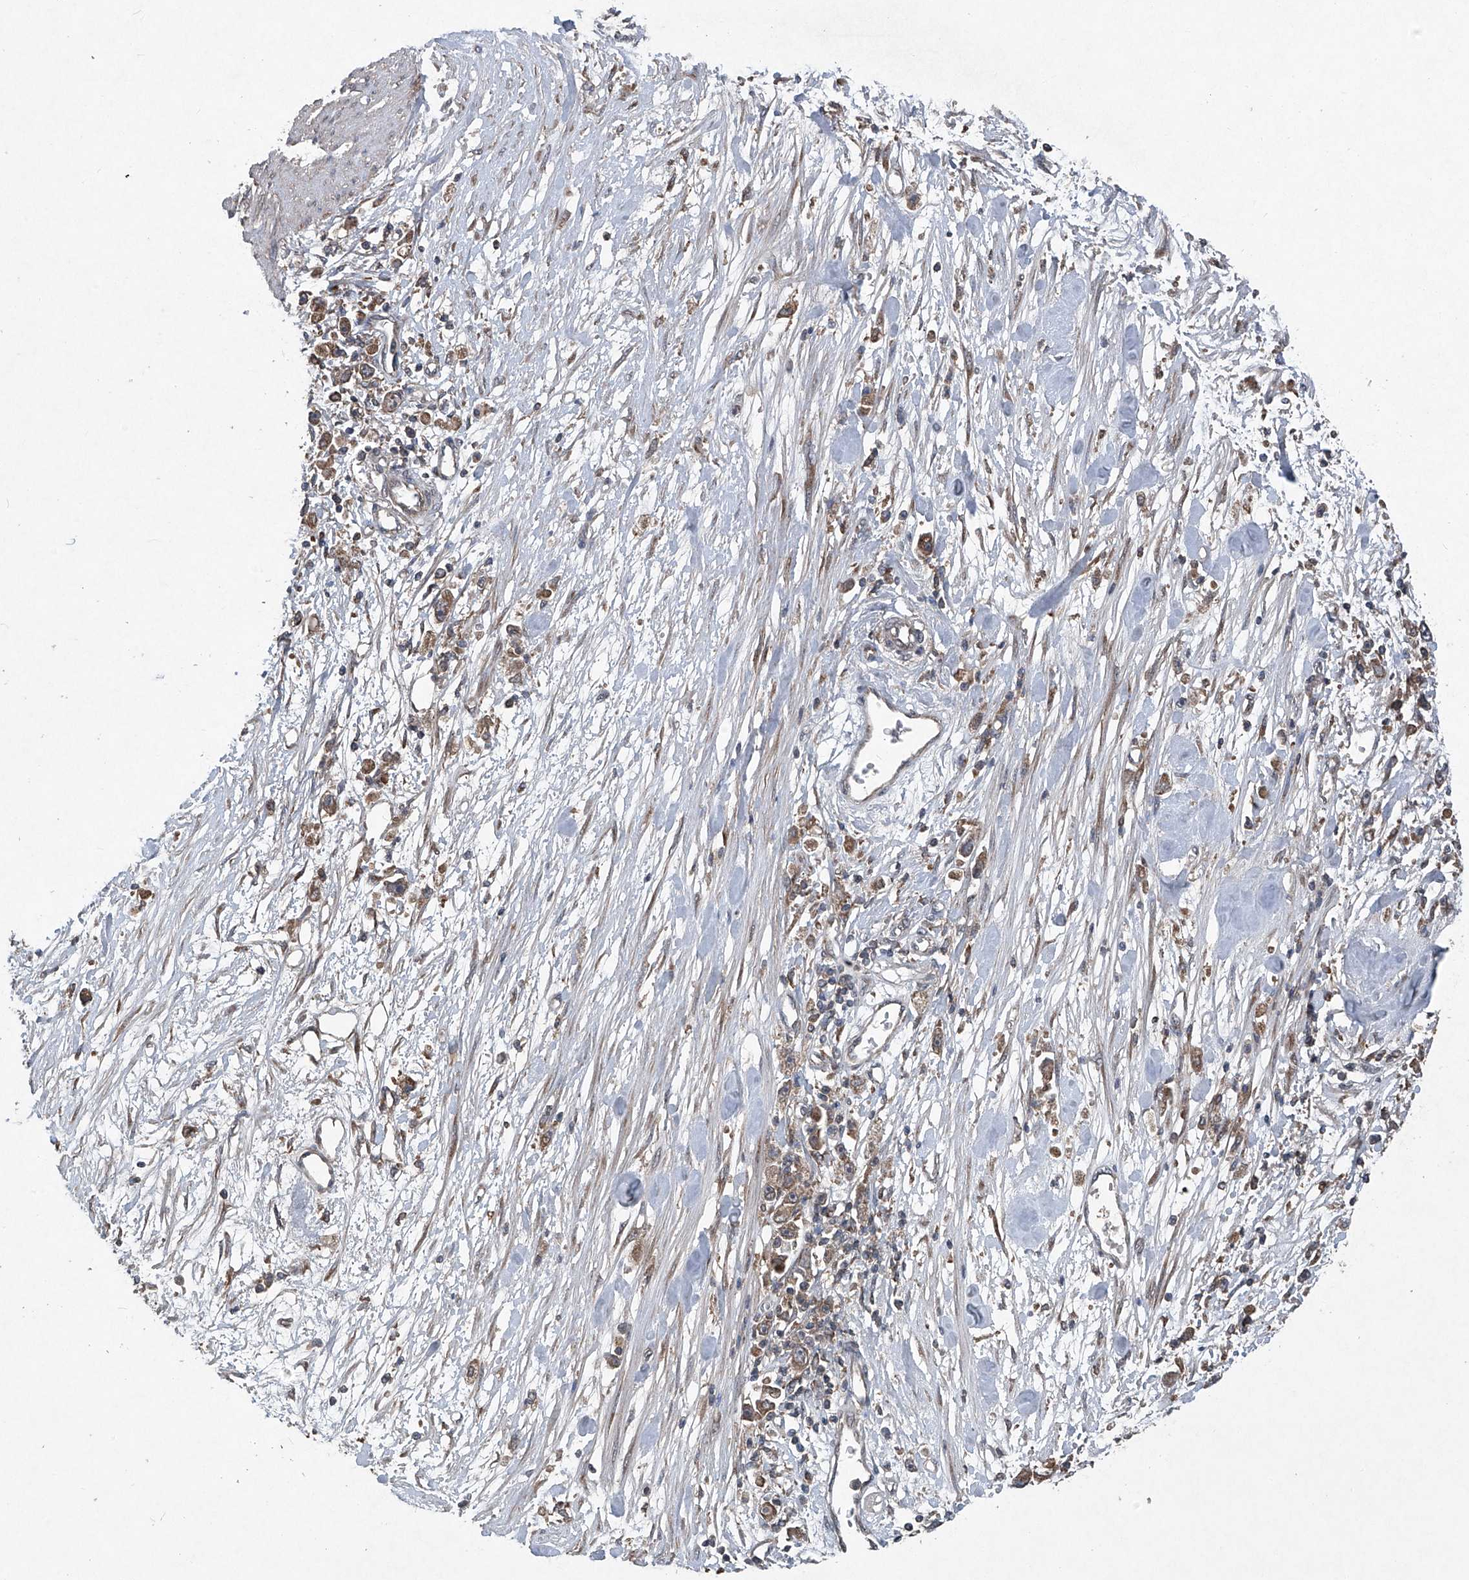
{"staining": {"intensity": "moderate", "quantity": ">75%", "location": "cytoplasmic/membranous"}, "tissue": "stomach cancer", "cell_type": "Tumor cells", "image_type": "cancer", "snomed": [{"axis": "morphology", "description": "Adenocarcinoma, NOS"}, {"axis": "topography", "description": "Stomach"}], "caption": "This is an image of immunohistochemistry (IHC) staining of stomach cancer, which shows moderate expression in the cytoplasmic/membranous of tumor cells.", "gene": "SUMF2", "patient": {"sex": "female", "age": 59}}